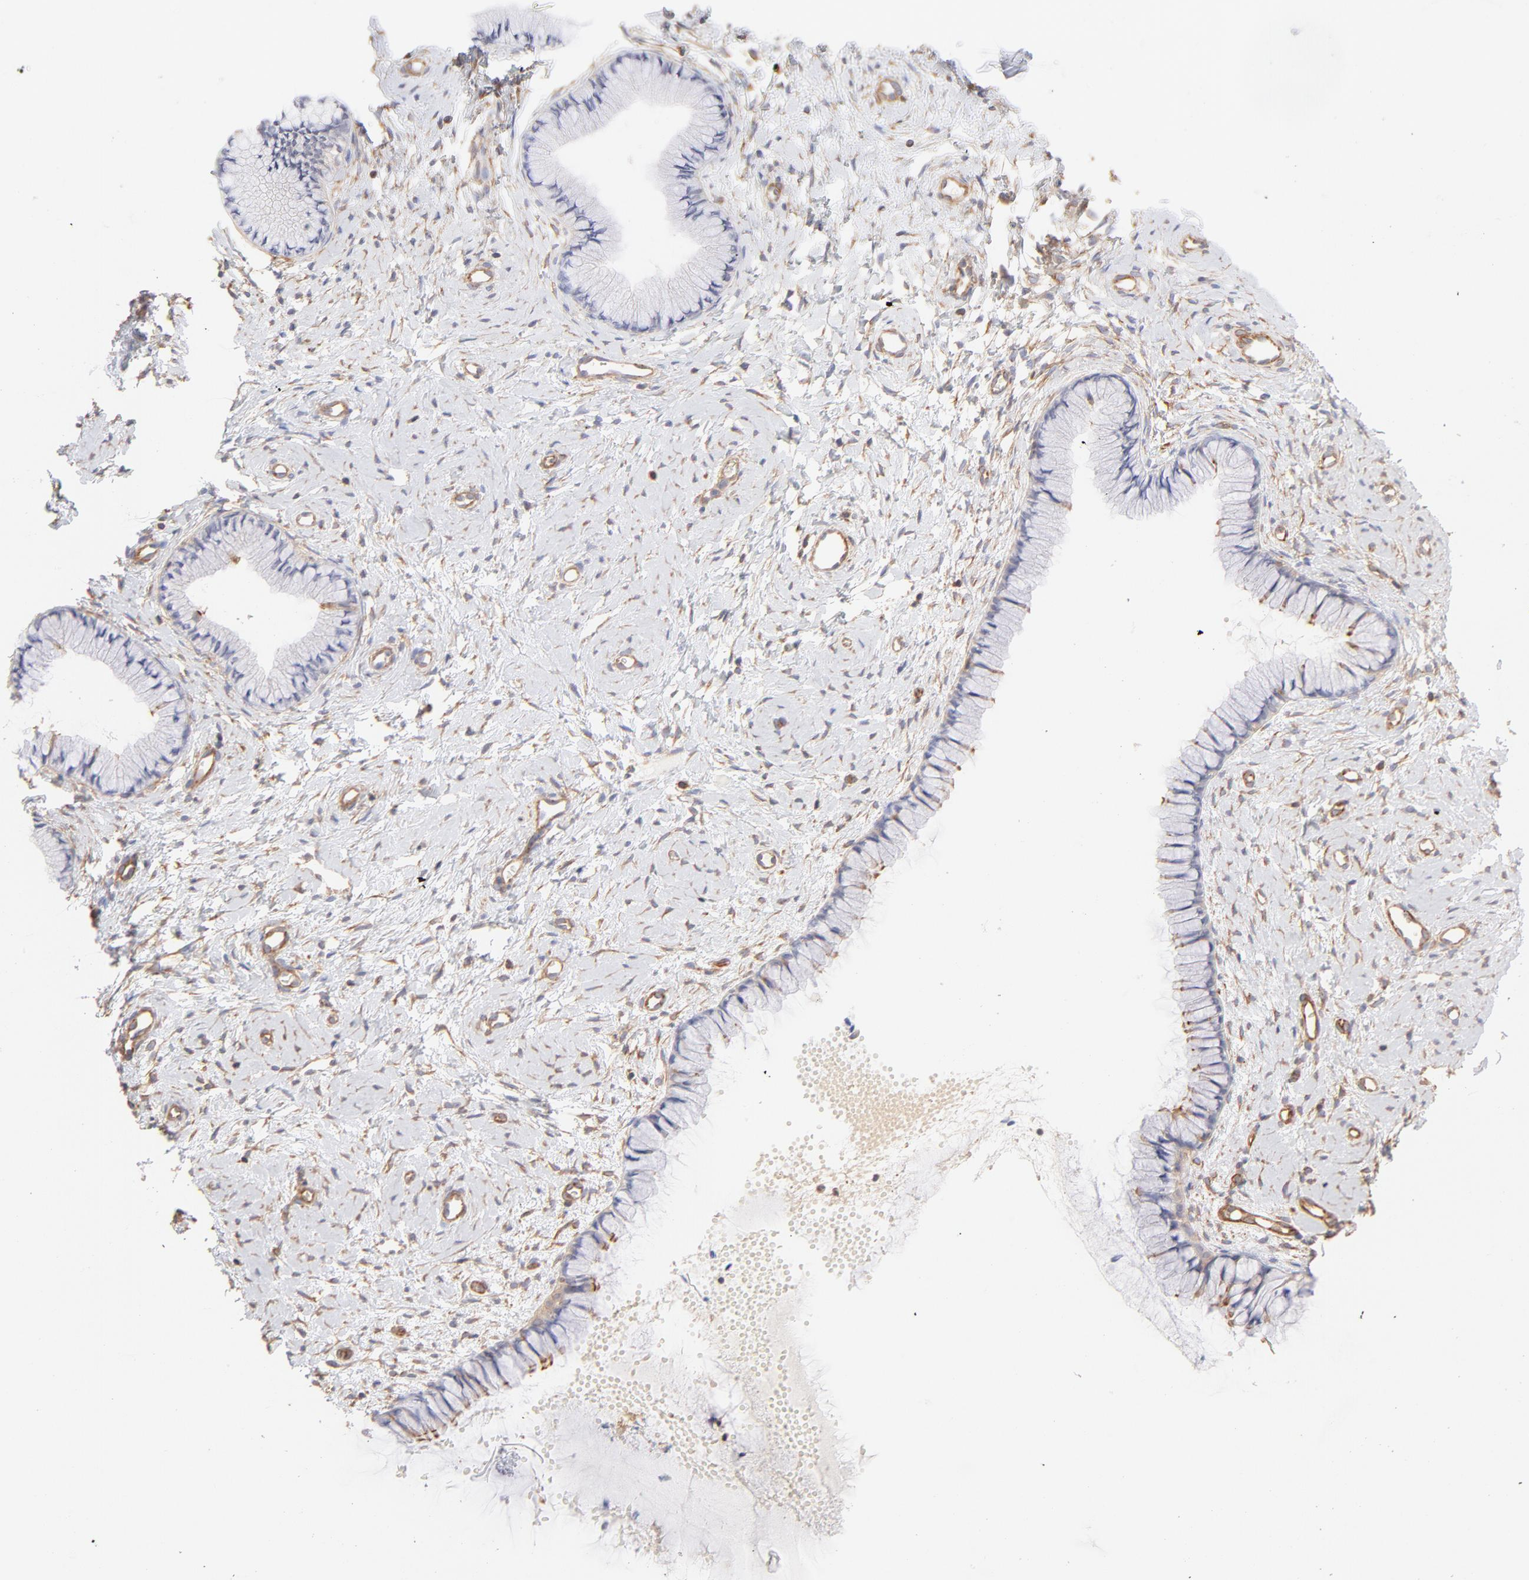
{"staining": {"intensity": "negative", "quantity": "none", "location": "none"}, "tissue": "cervix", "cell_type": "Glandular cells", "image_type": "normal", "snomed": [{"axis": "morphology", "description": "Normal tissue, NOS"}, {"axis": "topography", "description": "Cervix"}], "caption": "DAB (3,3'-diaminobenzidine) immunohistochemical staining of unremarkable cervix shows no significant expression in glandular cells.", "gene": "LDLRAP1", "patient": {"sex": "female", "age": 46}}